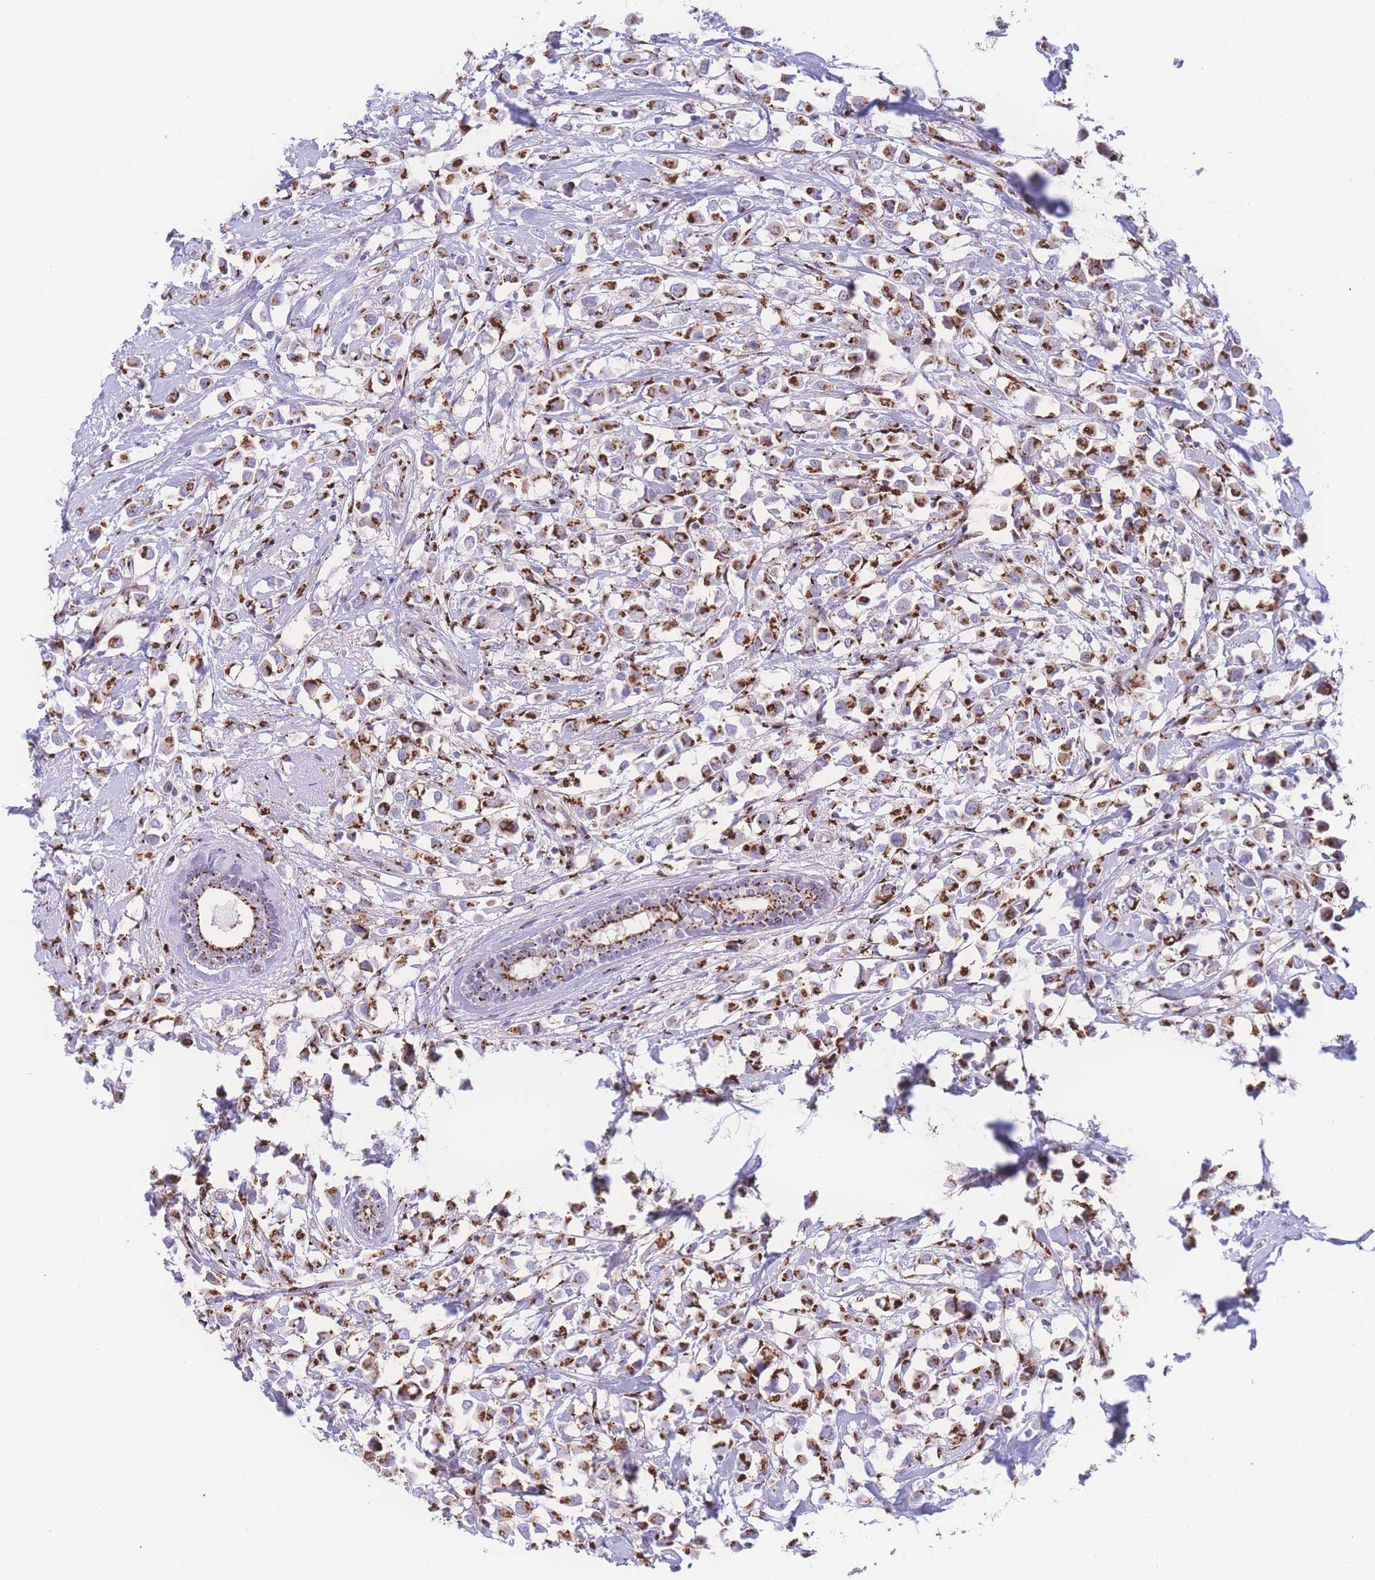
{"staining": {"intensity": "strong", "quantity": ">75%", "location": "cytoplasmic/membranous"}, "tissue": "breast cancer", "cell_type": "Tumor cells", "image_type": "cancer", "snomed": [{"axis": "morphology", "description": "Duct carcinoma"}, {"axis": "topography", "description": "Breast"}], "caption": "Breast cancer (infiltrating ductal carcinoma) stained with immunohistochemistry exhibits strong cytoplasmic/membranous expression in about >75% of tumor cells.", "gene": "GOLM2", "patient": {"sex": "female", "age": 61}}